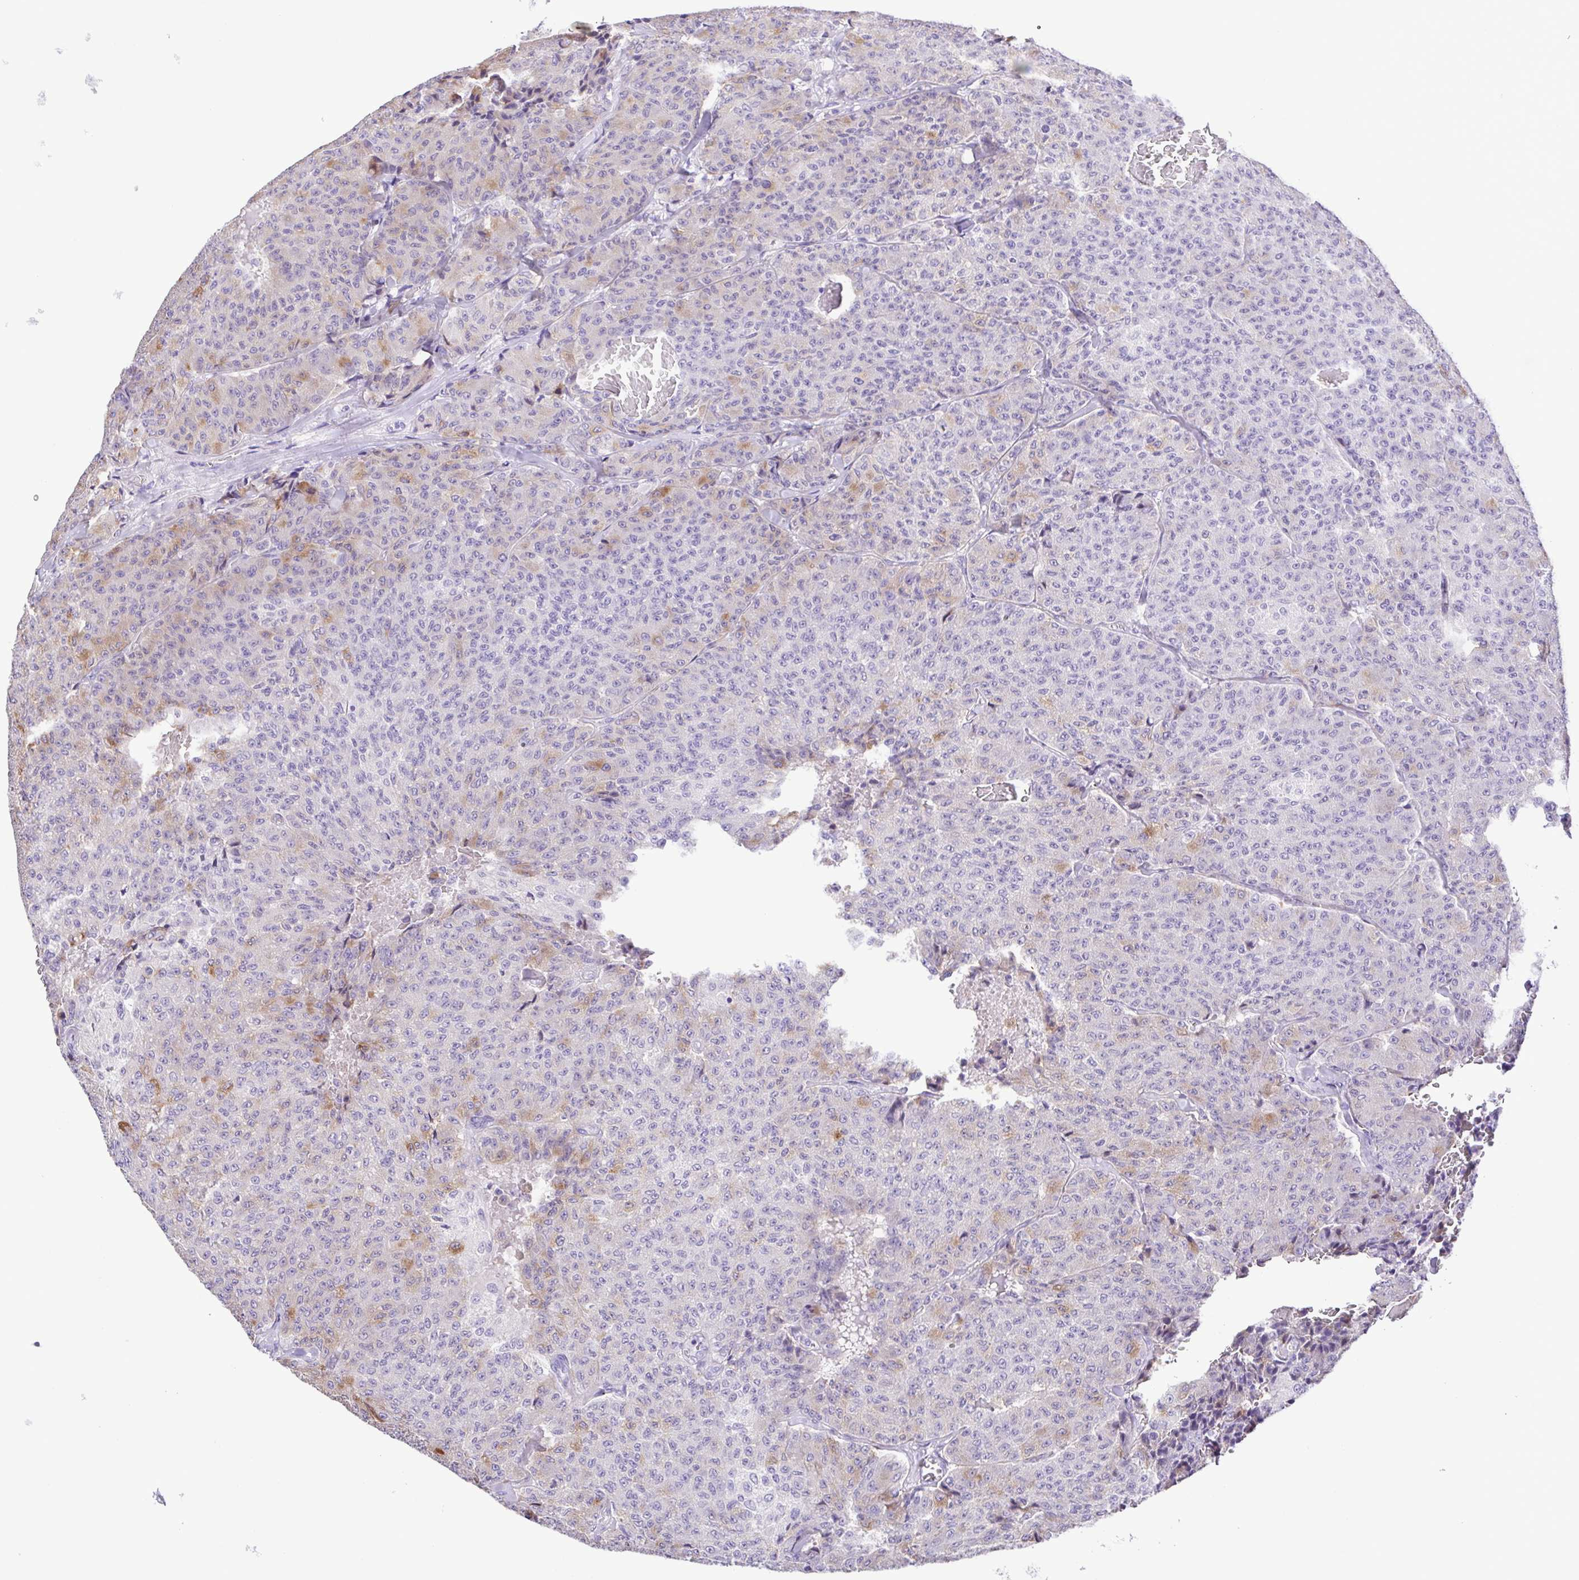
{"staining": {"intensity": "weak", "quantity": "<25%", "location": "cytoplasmic/membranous"}, "tissue": "carcinoid", "cell_type": "Tumor cells", "image_type": "cancer", "snomed": [{"axis": "morphology", "description": "Carcinoid, malignant, NOS"}, {"axis": "topography", "description": "Lung"}], "caption": "IHC photomicrograph of human carcinoid stained for a protein (brown), which reveals no expression in tumor cells.", "gene": "GABBR2", "patient": {"sex": "male", "age": 71}}